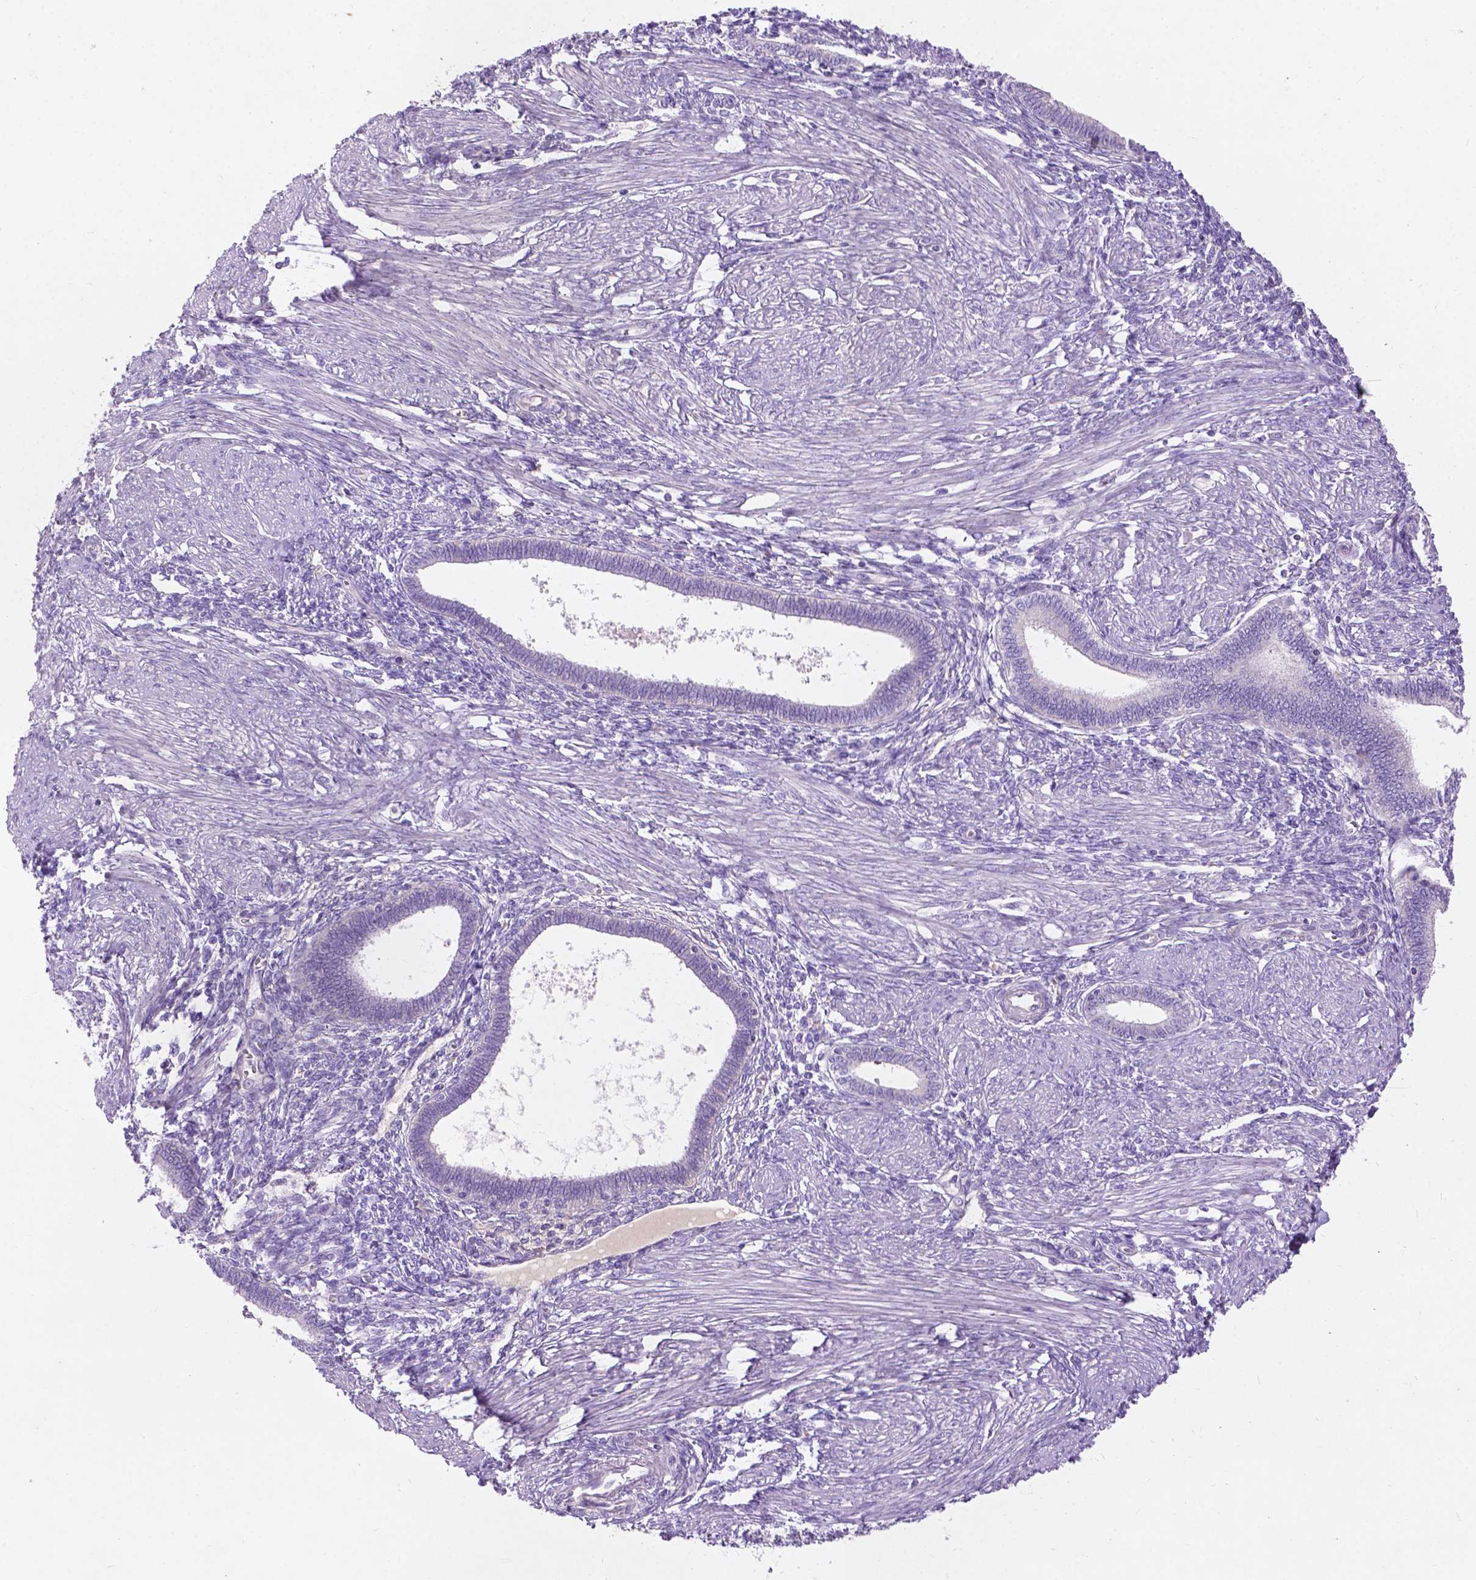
{"staining": {"intensity": "negative", "quantity": "none", "location": "none"}, "tissue": "endometrium", "cell_type": "Cells in endometrial stroma", "image_type": "normal", "snomed": [{"axis": "morphology", "description": "Normal tissue, NOS"}, {"axis": "topography", "description": "Endometrium"}], "caption": "Immunohistochemistry (IHC) of normal endometrium exhibits no positivity in cells in endometrial stroma. (Stains: DAB IHC with hematoxylin counter stain, Microscopy: brightfield microscopy at high magnification).", "gene": "NOXO1", "patient": {"sex": "female", "age": 42}}